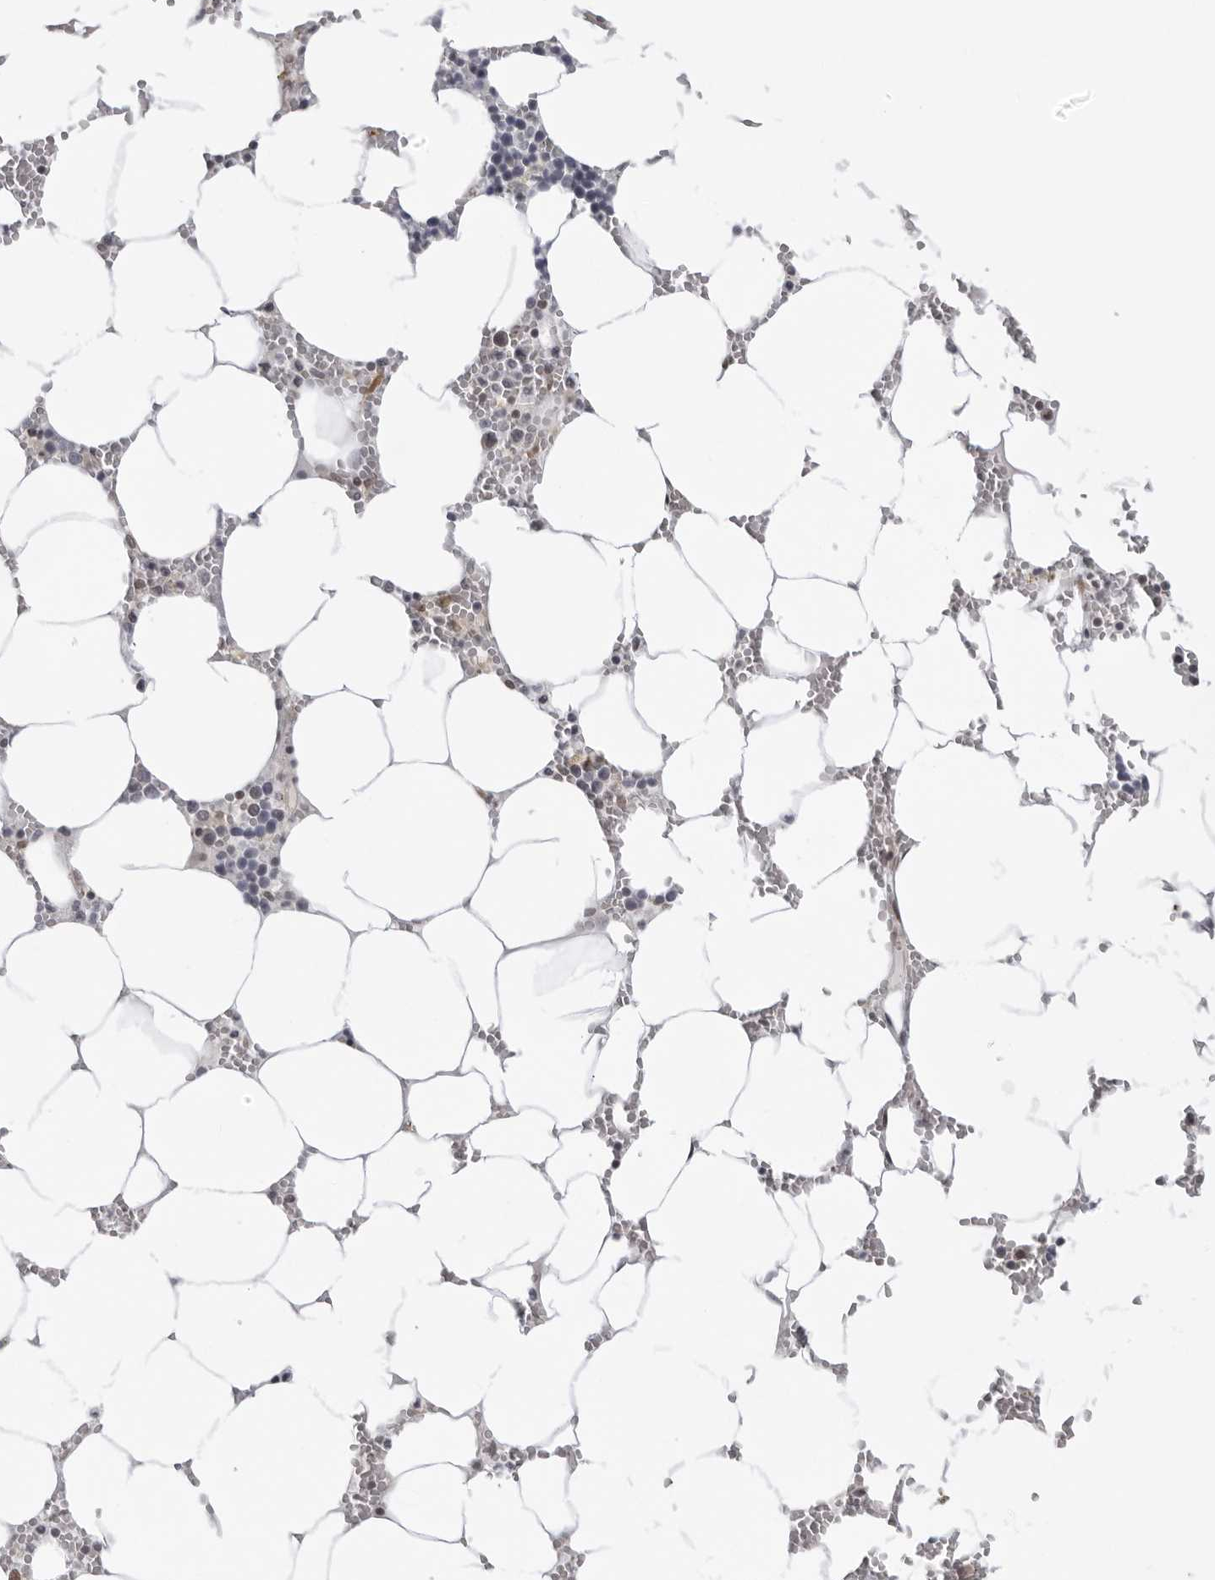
{"staining": {"intensity": "negative", "quantity": "none", "location": "none"}, "tissue": "bone marrow", "cell_type": "Hematopoietic cells", "image_type": "normal", "snomed": [{"axis": "morphology", "description": "Normal tissue, NOS"}, {"axis": "topography", "description": "Bone marrow"}], "caption": "The histopathology image exhibits no staining of hematopoietic cells in benign bone marrow. (DAB (3,3'-diaminobenzidine) immunohistochemistry (IHC) visualized using brightfield microscopy, high magnification).", "gene": "CASP7", "patient": {"sex": "male", "age": 70}}